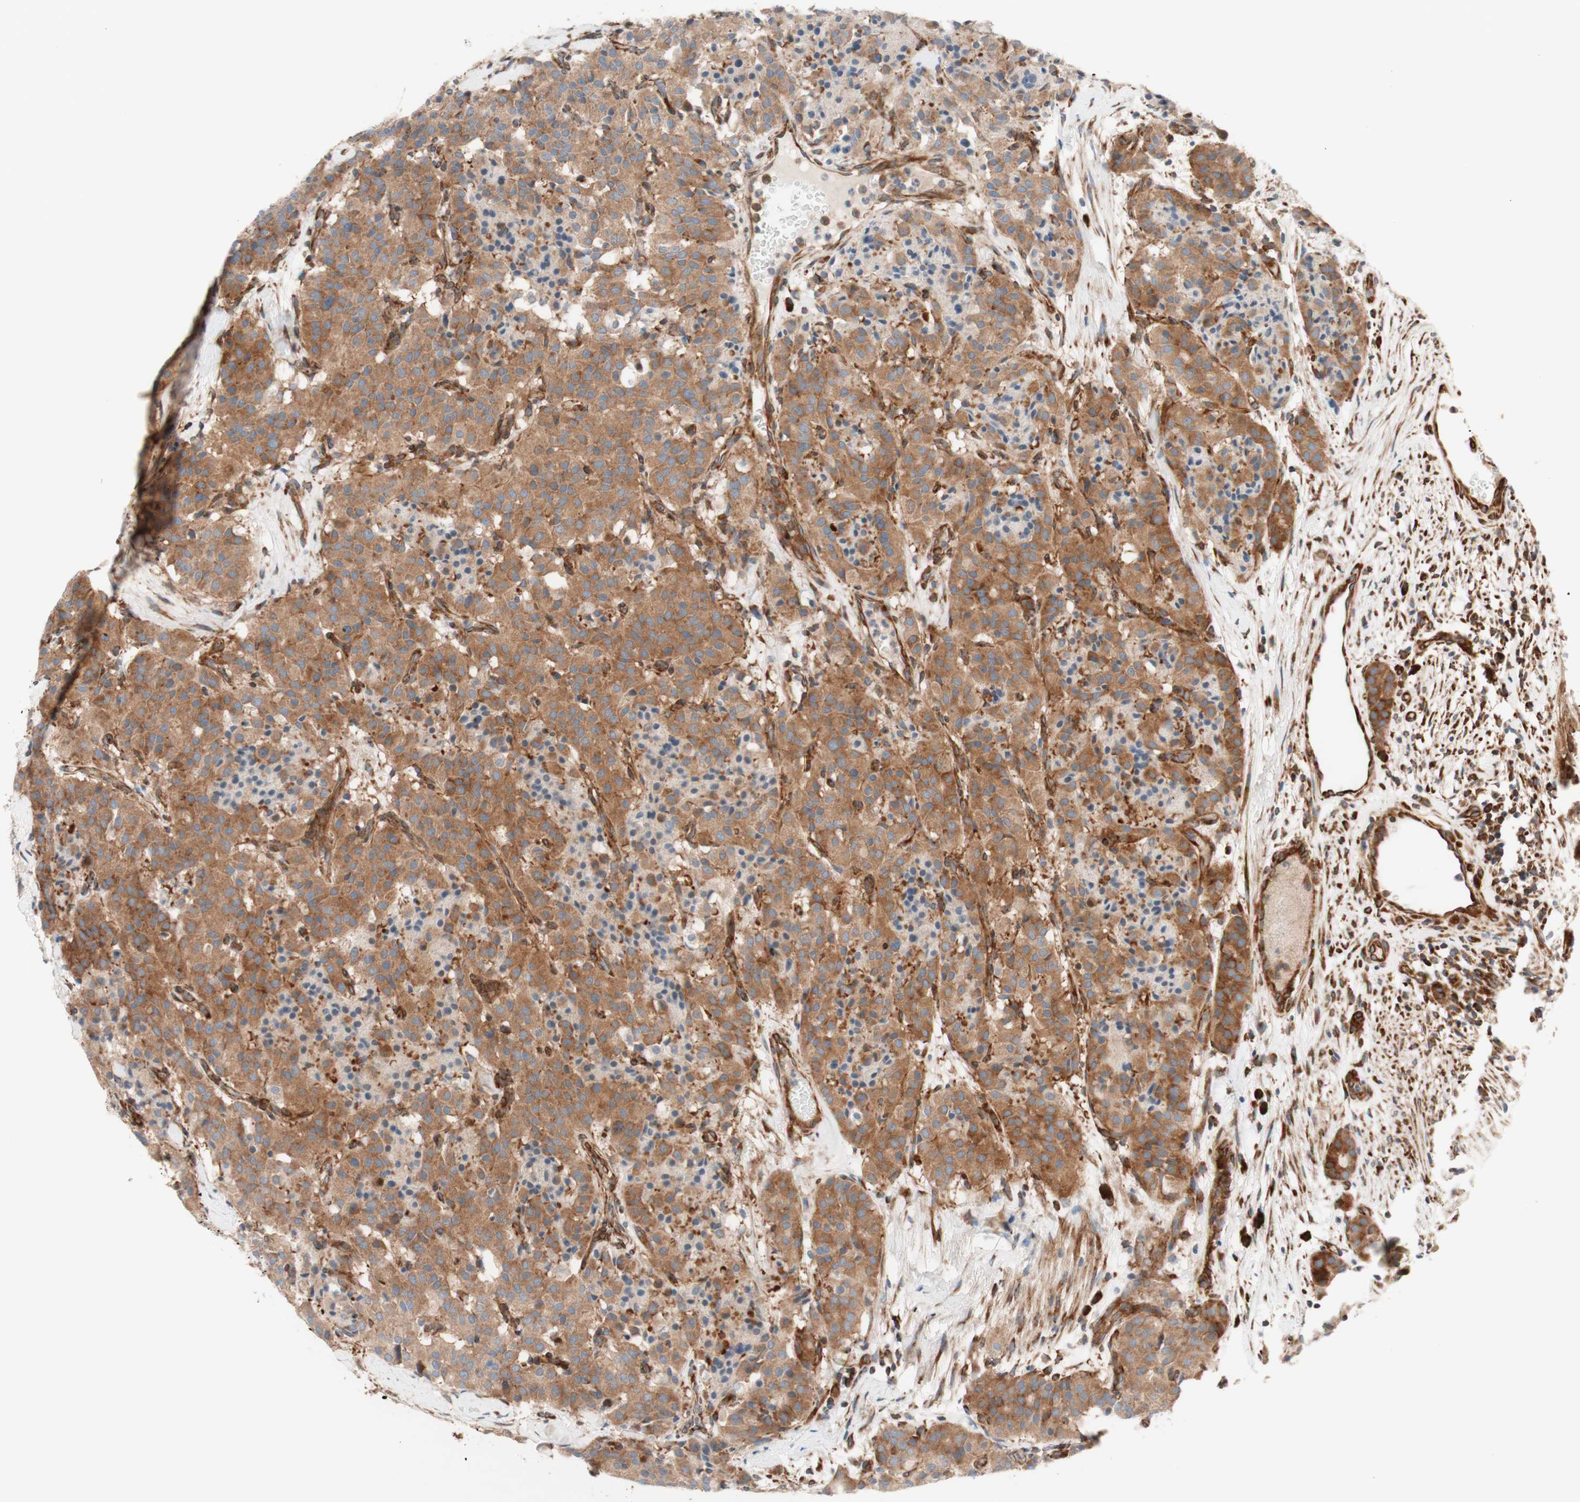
{"staining": {"intensity": "moderate", "quantity": ">75%", "location": "cytoplasmic/membranous"}, "tissue": "carcinoid", "cell_type": "Tumor cells", "image_type": "cancer", "snomed": [{"axis": "morphology", "description": "Carcinoid, malignant, NOS"}, {"axis": "topography", "description": "Lung"}], "caption": "Moderate cytoplasmic/membranous staining is present in about >75% of tumor cells in carcinoid.", "gene": "CCN4", "patient": {"sex": "male", "age": 30}}